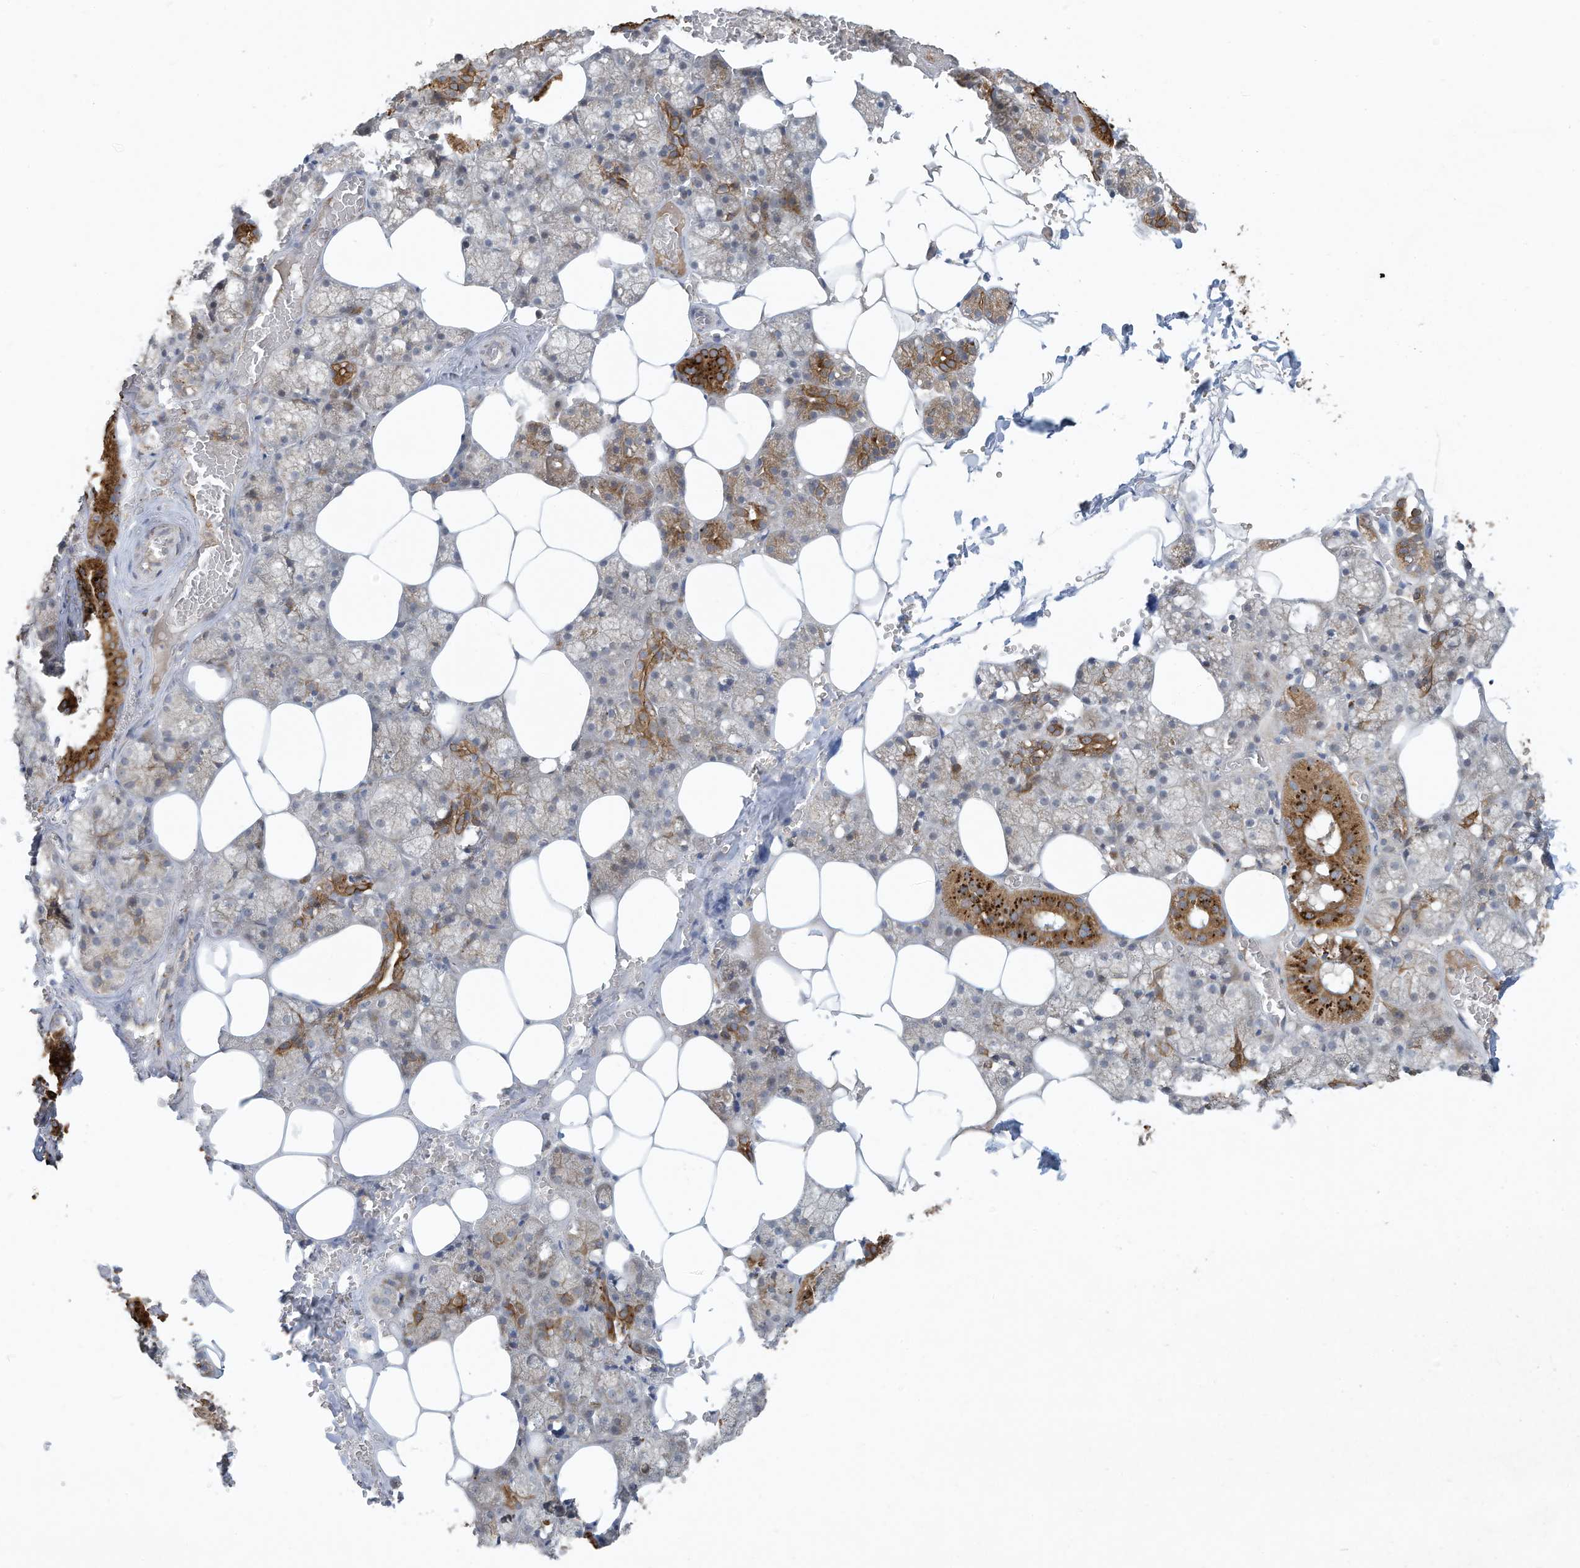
{"staining": {"intensity": "strong", "quantity": "25%-75%", "location": "cytoplasmic/membranous"}, "tissue": "salivary gland", "cell_type": "Glandular cells", "image_type": "normal", "snomed": [{"axis": "morphology", "description": "Normal tissue, NOS"}, {"axis": "topography", "description": "Salivary gland"}], "caption": "About 25%-75% of glandular cells in unremarkable salivary gland demonstrate strong cytoplasmic/membranous protein positivity as visualized by brown immunohistochemical staining.", "gene": "C2orf74", "patient": {"sex": "male", "age": 62}}